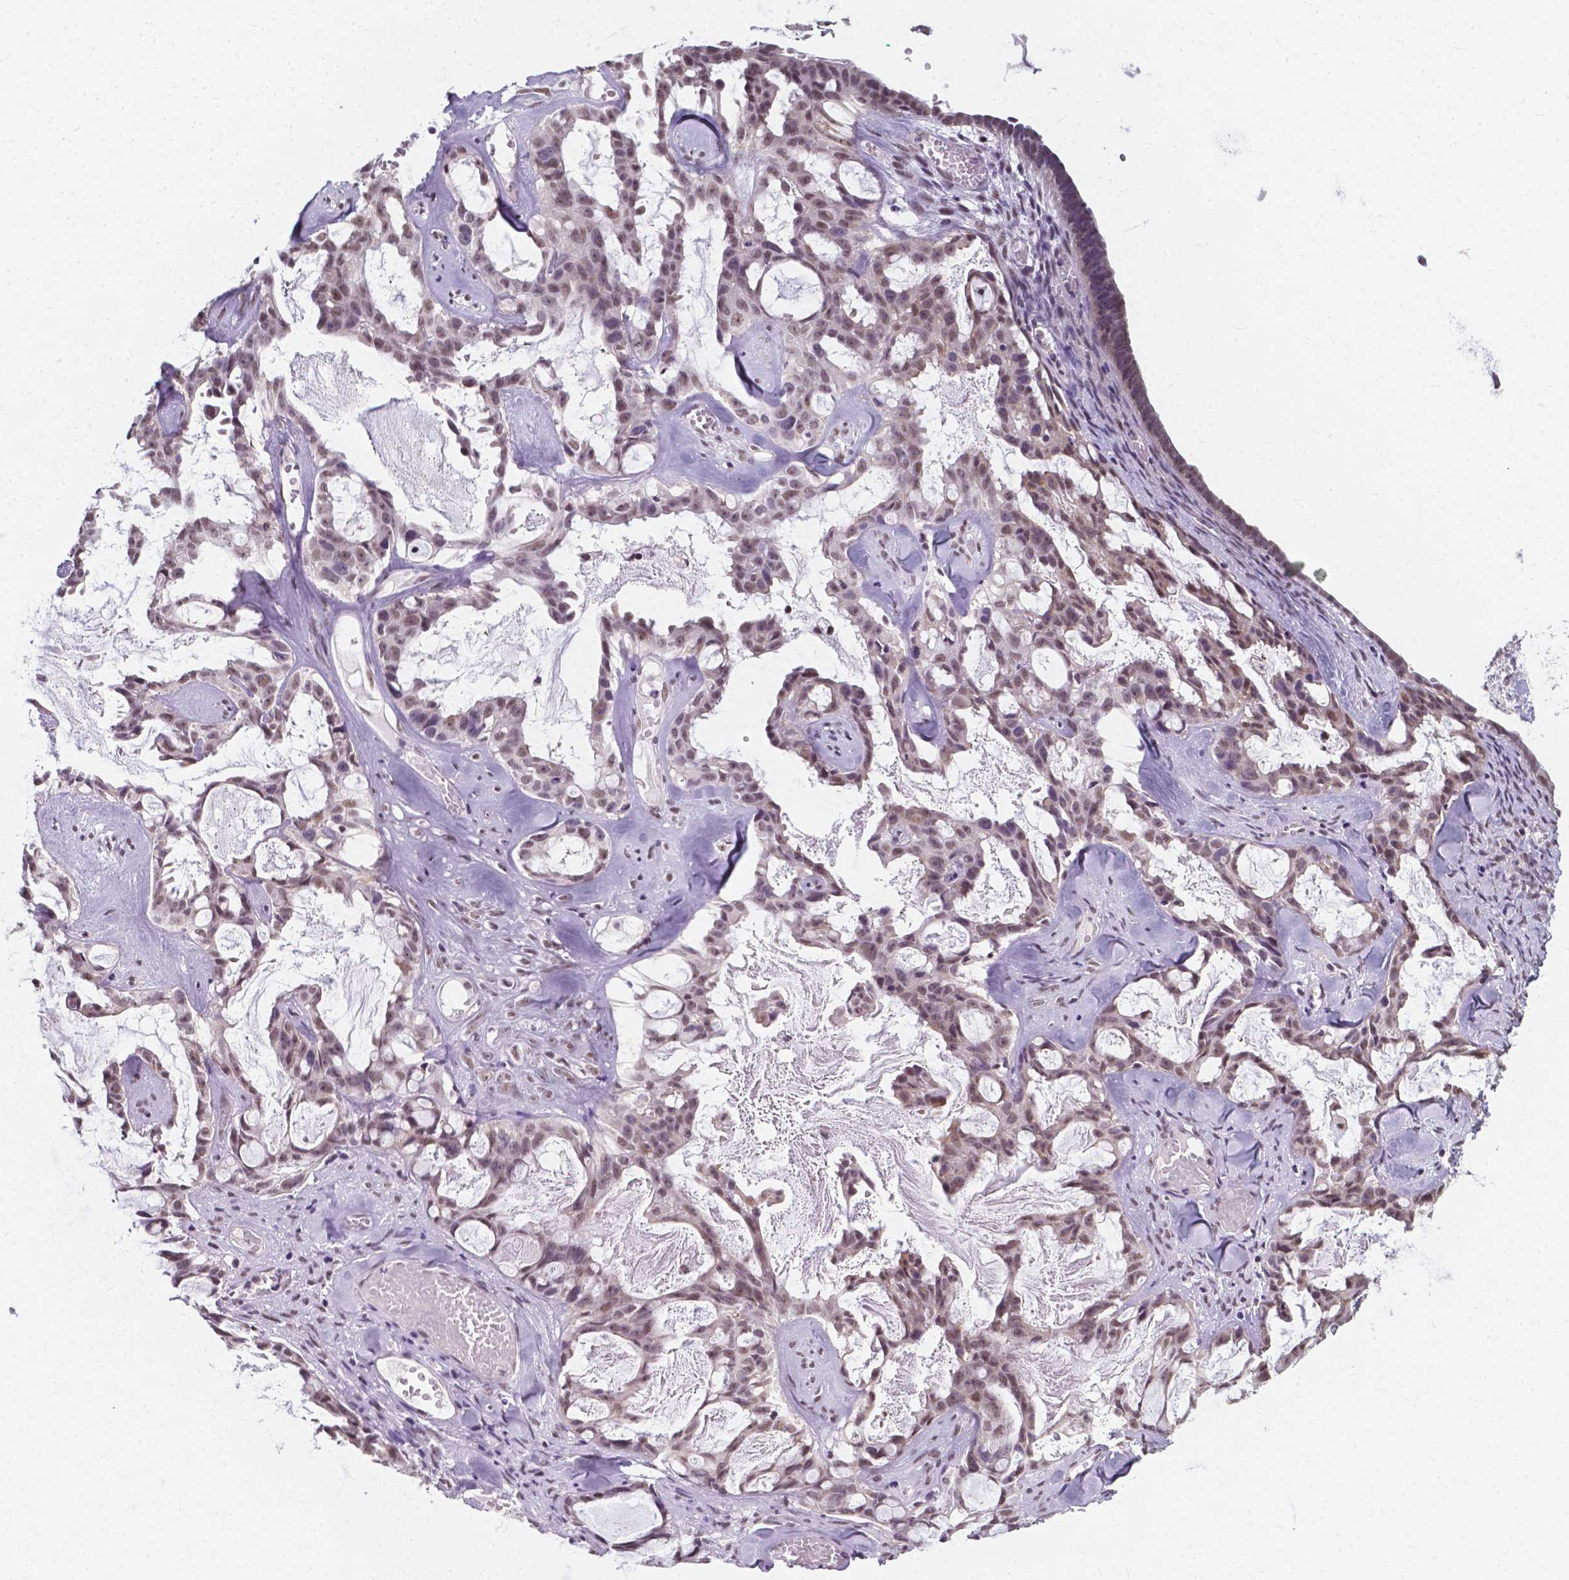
{"staining": {"intensity": "weak", "quantity": "25%-75%", "location": "nuclear"}, "tissue": "ovarian cancer", "cell_type": "Tumor cells", "image_type": "cancer", "snomed": [{"axis": "morphology", "description": "Cystadenocarcinoma, serous, NOS"}, {"axis": "topography", "description": "Ovary"}], "caption": "The immunohistochemical stain labels weak nuclear expression in tumor cells of ovarian serous cystadenocarcinoma tissue. (DAB = brown stain, brightfield microscopy at high magnification).", "gene": "BCAS2", "patient": {"sex": "female", "age": 69}}